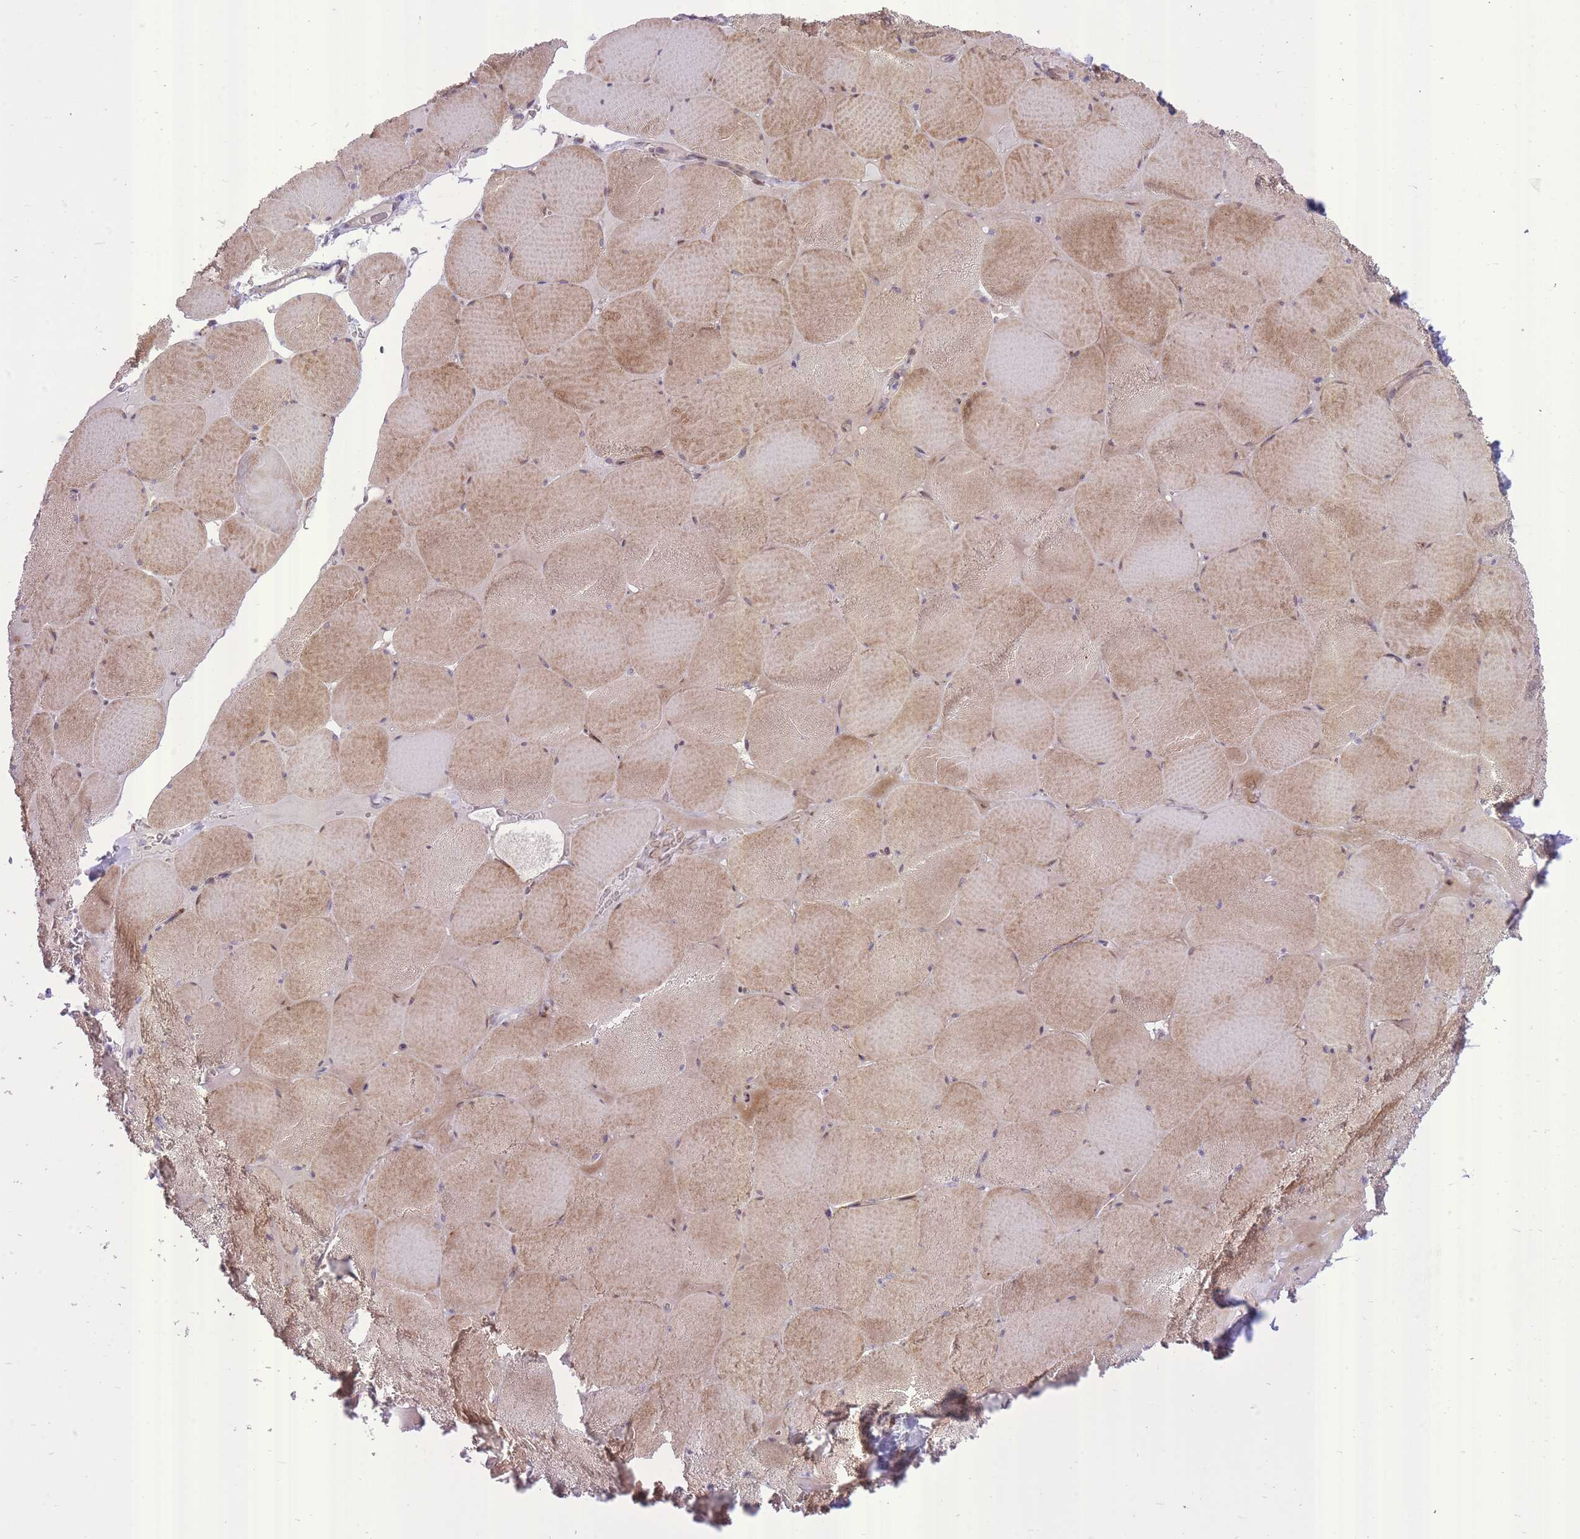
{"staining": {"intensity": "strong", "quantity": "25%-75%", "location": "cytoplasmic/membranous"}, "tissue": "skeletal muscle", "cell_type": "Myocytes", "image_type": "normal", "snomed": [{"axis": "morphology", "description": "Normal tissue, NOS"}, {"axis": "topography", "description": "Skeletal muscle"}, {"axis": "topography", "description": "Head-Neck"}], "caption": "Immunohistochemical staining of unremarkable human skeletal muscle exhibits high levels of strong cytoplasmic/membranous expression in approximately 25%-75% of myocytes.", "gene": "SLC4A4", "patient": {"sex": "male", "age": 66}}